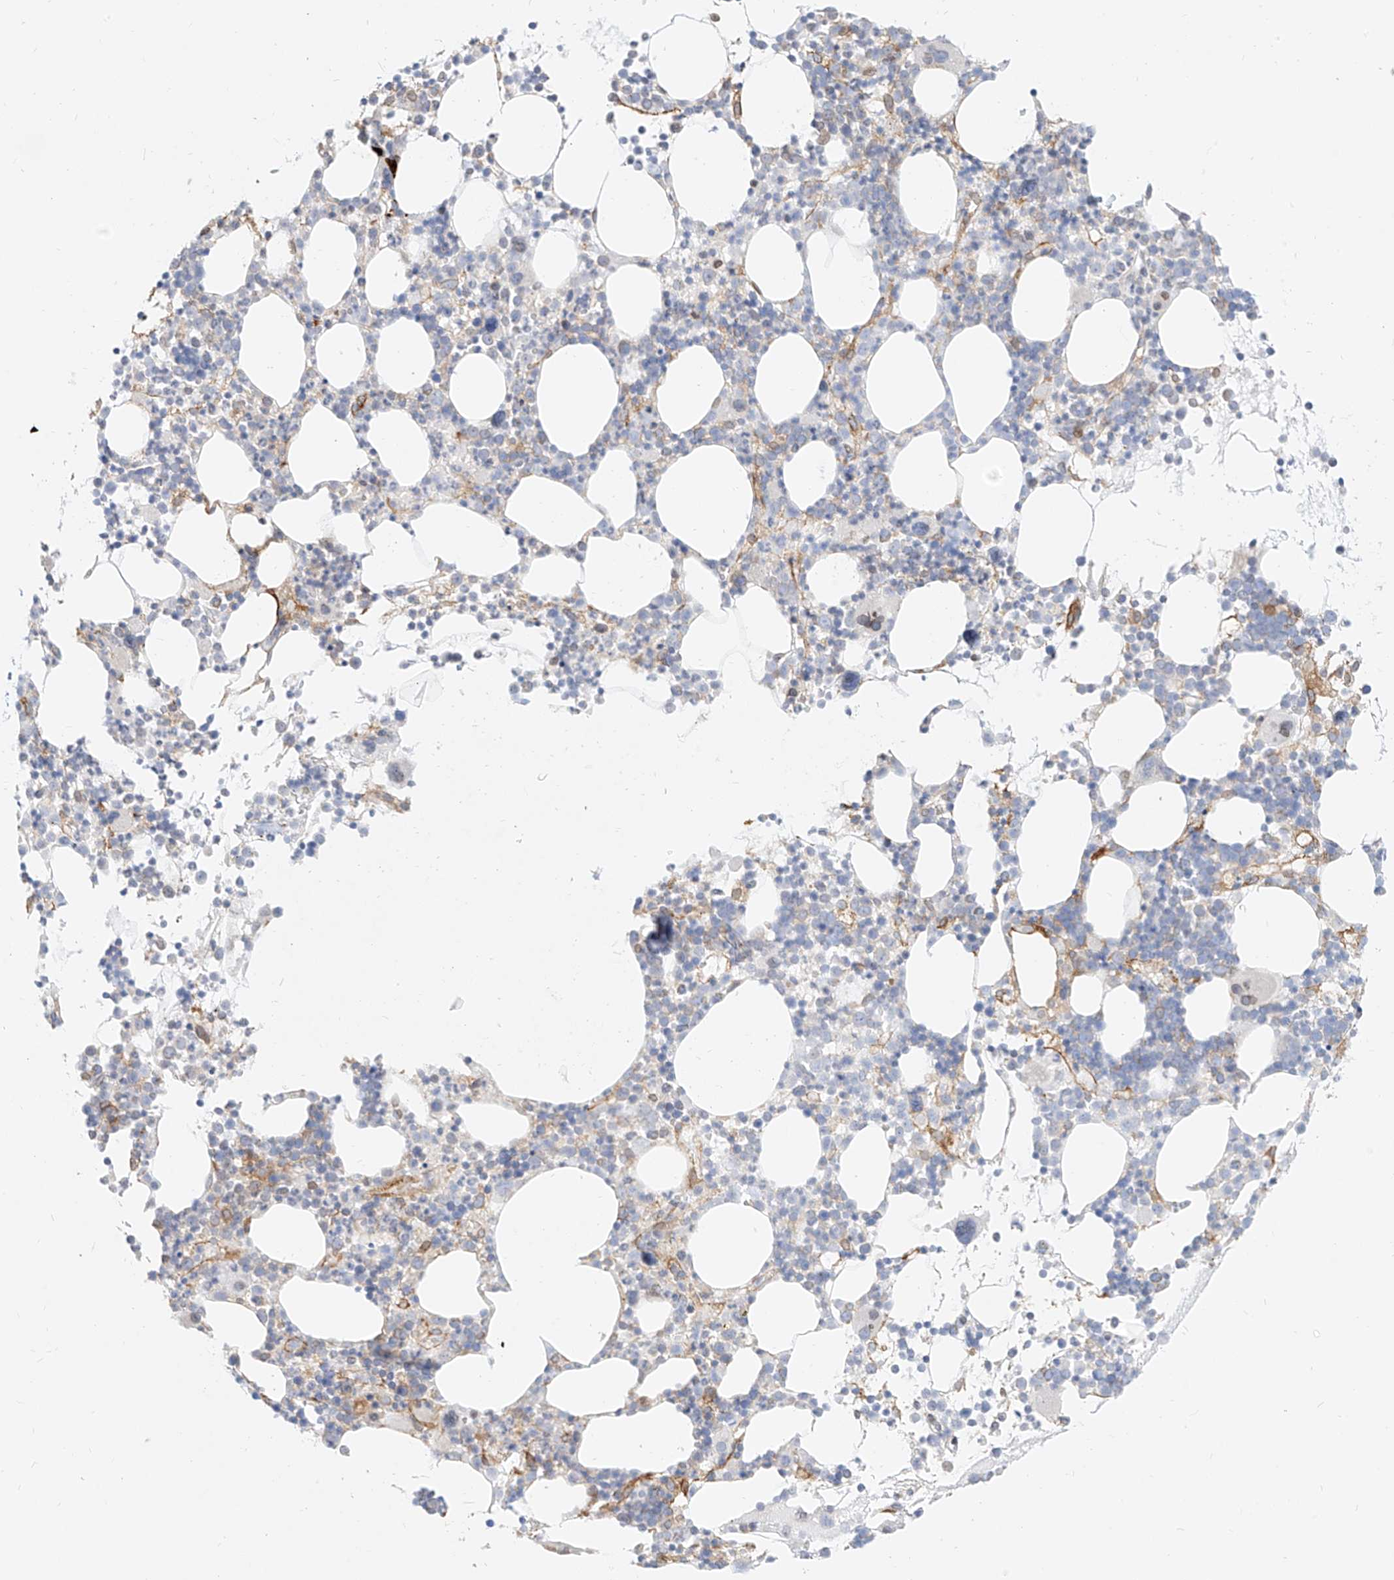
{"staining": {"intensity": "negative", "quantity": "none", "location": "none"}, "tissue": "bone marrow", "cell_type": "Hematopoietic cells", "image_type": "normal", "snomed": [{"axis": "morphology", "description": "Normal tissue, NOS"}, {"axis": "topography", "description": "Bone marrow"}], "caption": "An IHC photomicrograph of unremarkable bone marrow is shown. There is no staining in hematopoietic cells of bone marrow. The staining was performed using DAB (3,3'-diaminobenzidine) to visualize the protein expression in brown, while the nuclei were stained in blue with hematoxylin (Magnification: 20x).", "gene": "NHSL1", "patient": {"sex": "female", "age": 62}}